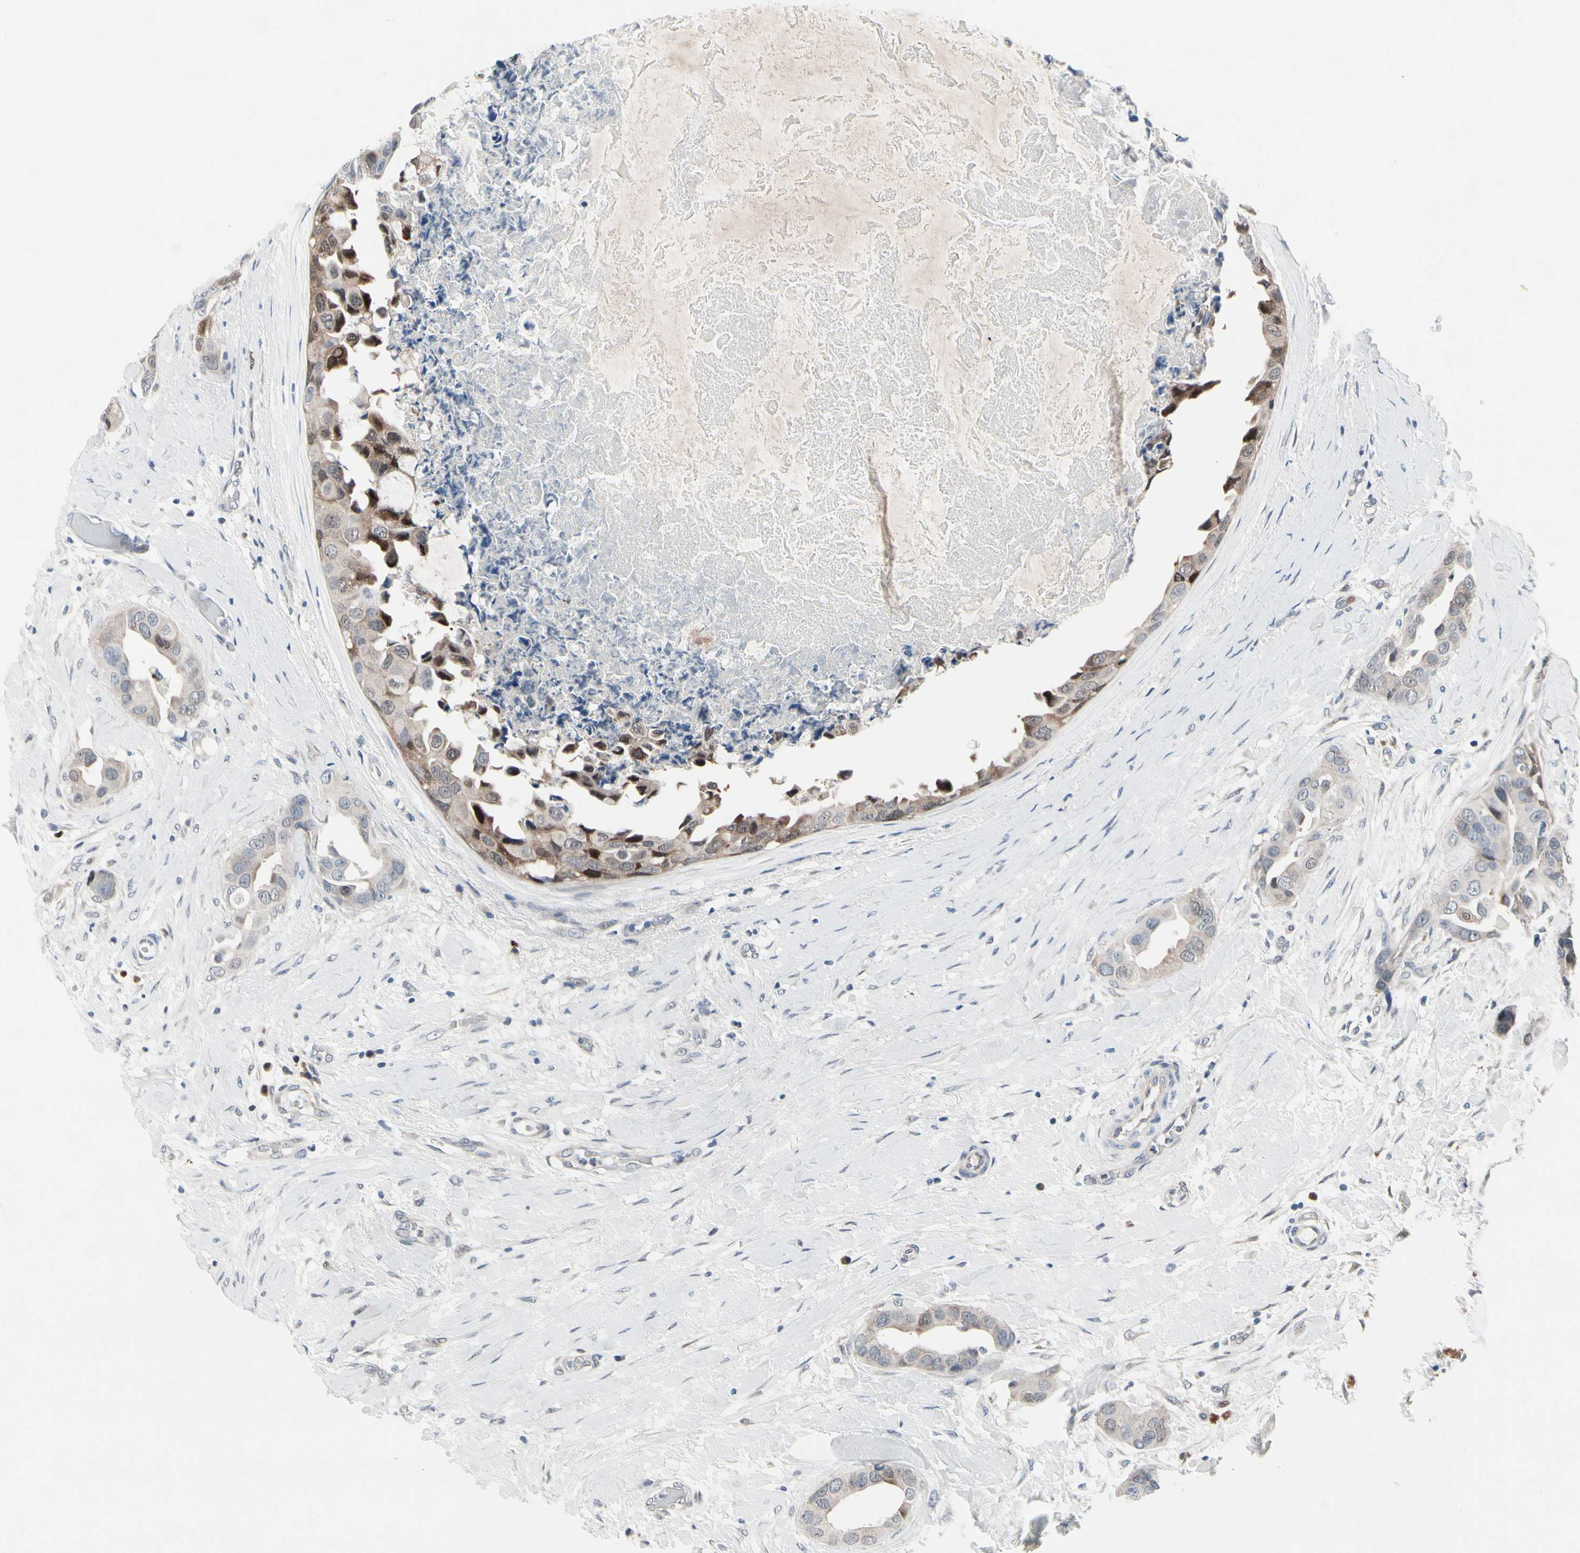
{"staining": {"intensity": "weak", "quantity": "<25%", "location": "cytoplasmic/membranous"}, "tissue": "breast cancer", "cell_type": "Tumor cells", "image_type": "cancer", "snomed": [{"axis": "morphology", "description": "Duct carcinoma"}, {"axis": "topography", "description": "Breast"}], "caption": "Breast cancer was stained to show a protein in brown. There is no significant staining in tumor cells.", "gene": "TXN", "patient": {"sex": "female", "age": 40}}